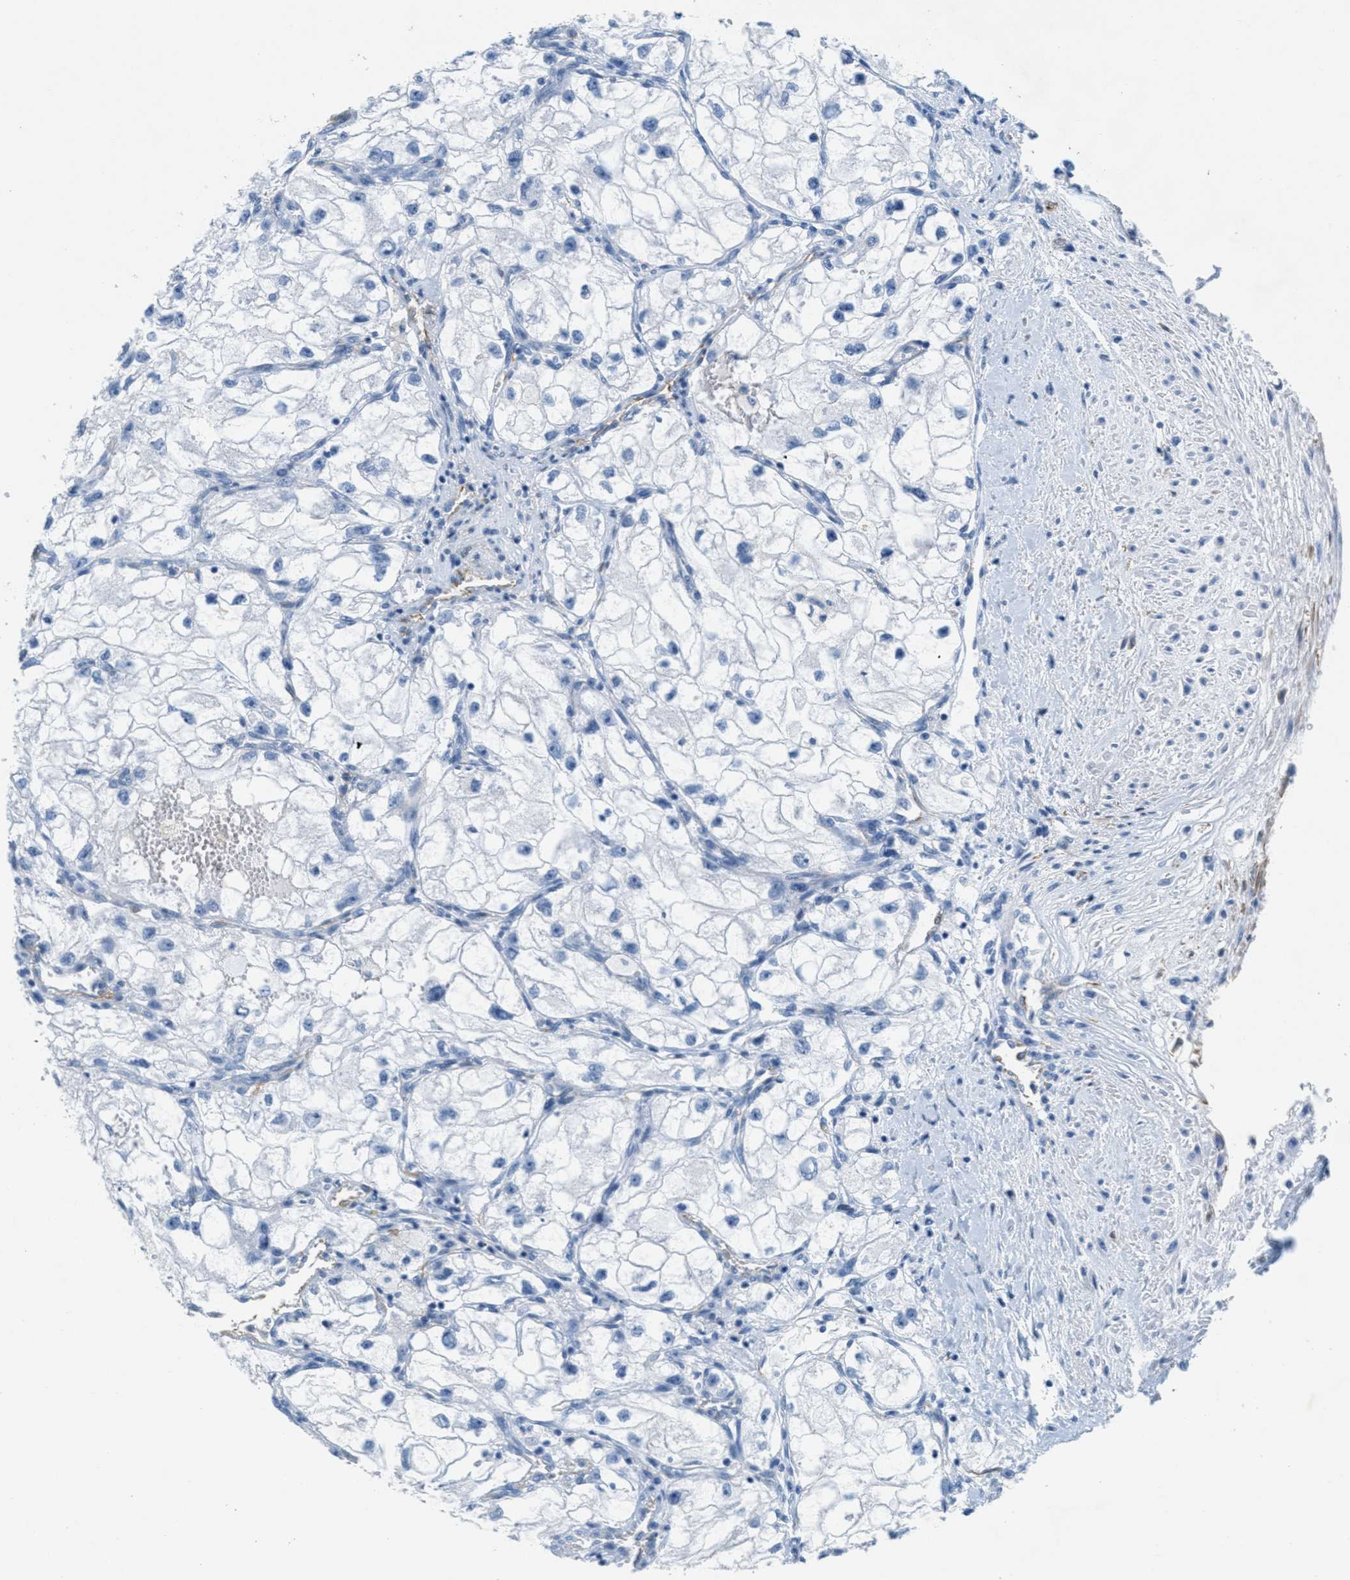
{"staining": {"intensity": "negative", "quantity": "none", "location": "none"}, "tissue": "renal cancer", "cell_type": "Tumor cells", "image_type": "cancer", "snomed": [{"axis": "morphology", "description": "Adenocarcinoma, NOS"}, {"axis": "topography", "description": "Kidney"}], "caption": "Immunohistochemistry (IHC) image of human renal adenocarcinoma stained for a protein (brown), which exhibits no expression in tumor cells.", "gene": "GPM6A", "patient": {"sex": "female", "age": 70}}